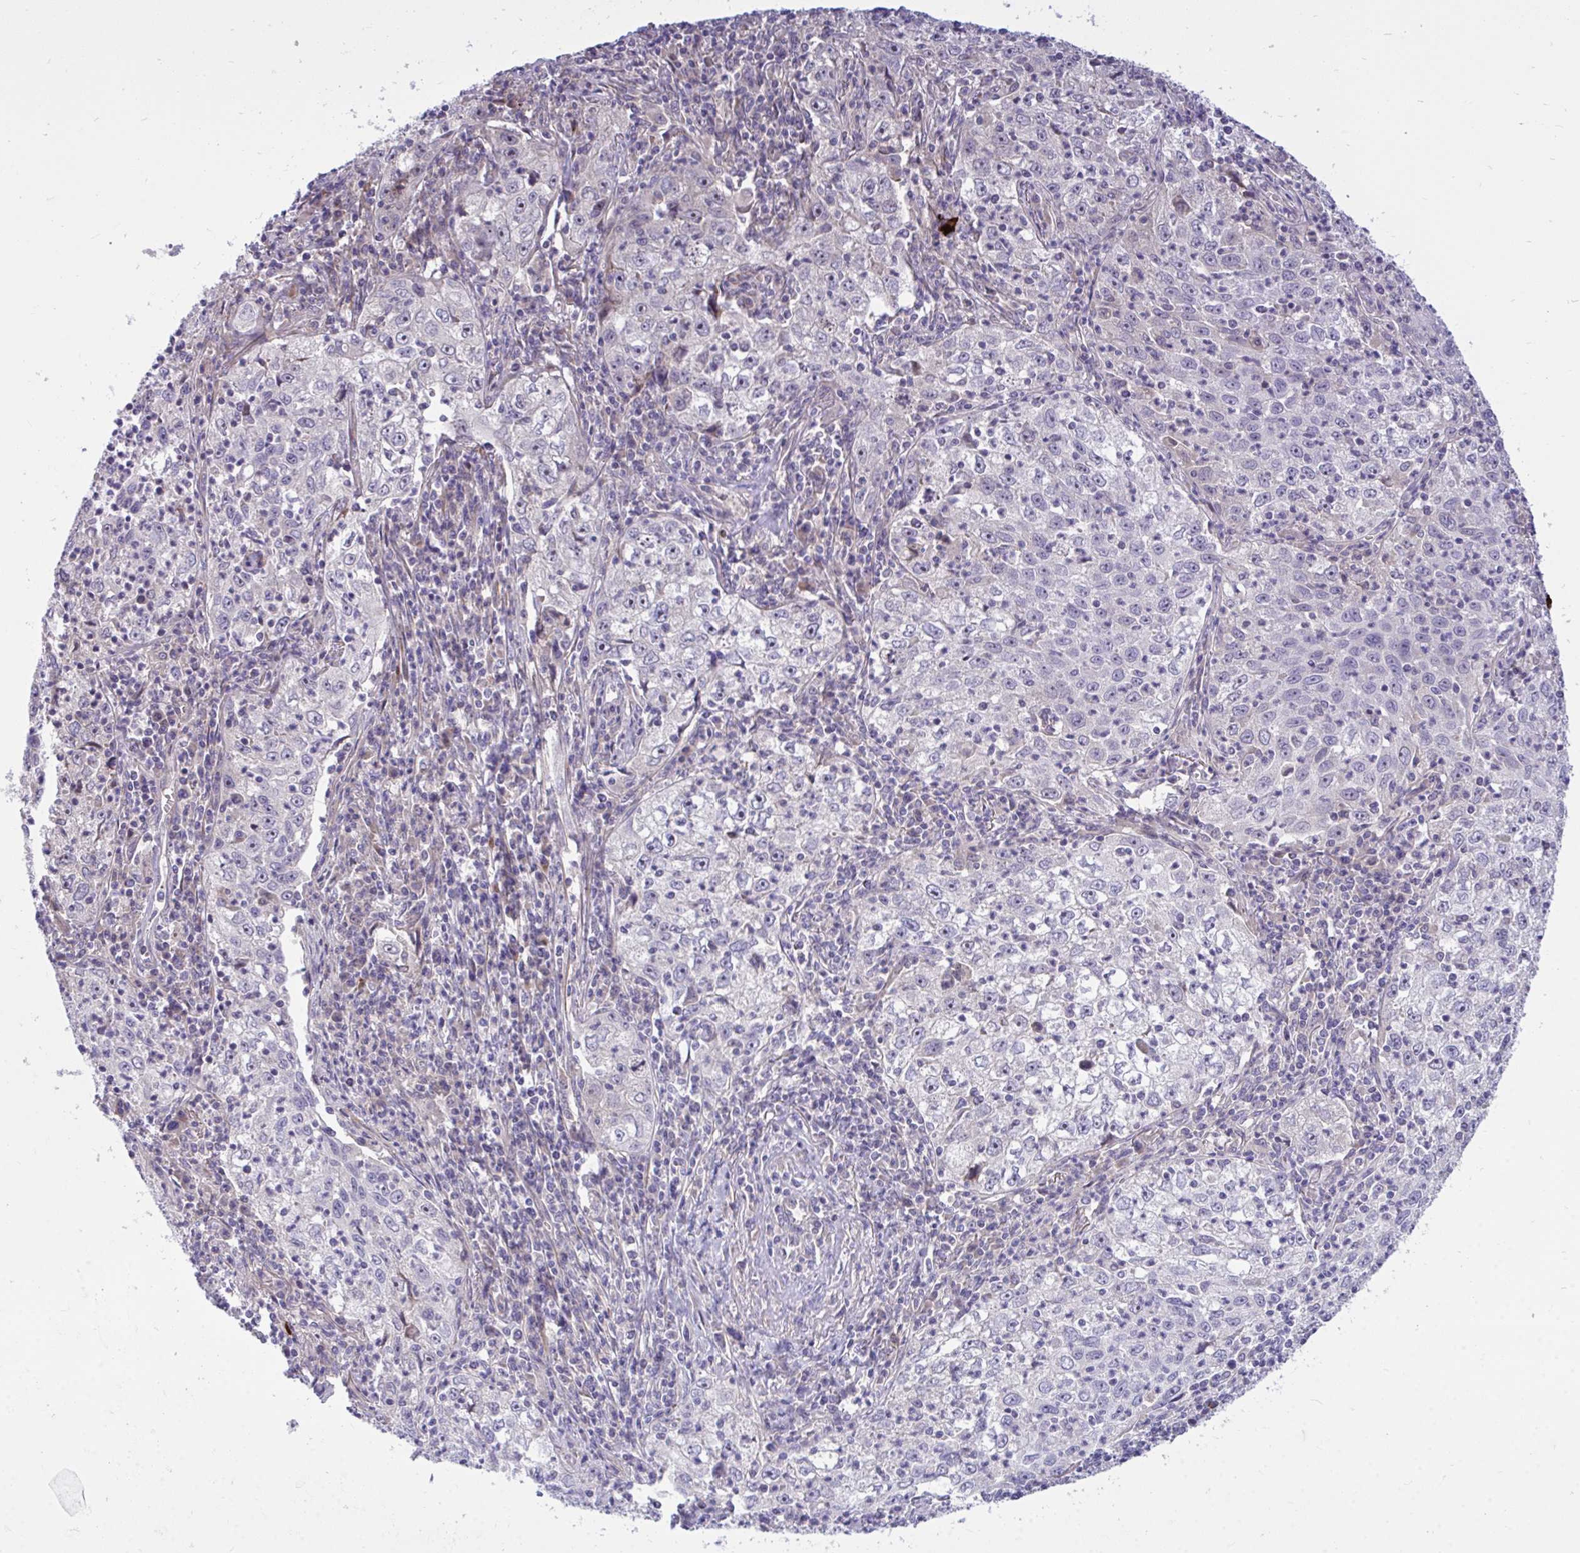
{"staining": {"intensity": "negative", "quantity": "none", "location": "none"}, "tissue": "lung cancer", "cell_type": "Tumor cells", "image_type": "cancer", "snomed": [{"axis": "morphology", "description": "Squamous cell carcinoma, NOS"}, {"axis": "topography", "description": "Lung"}], "caption": "A micrograph of squamous cell carcinoma (lung) stained for a protein exhibits no brown staining in tumor cells. Nuclei are stained in blue.", "gene": "HMBOX1", "patient": {"sex": "male", "age": 71}}